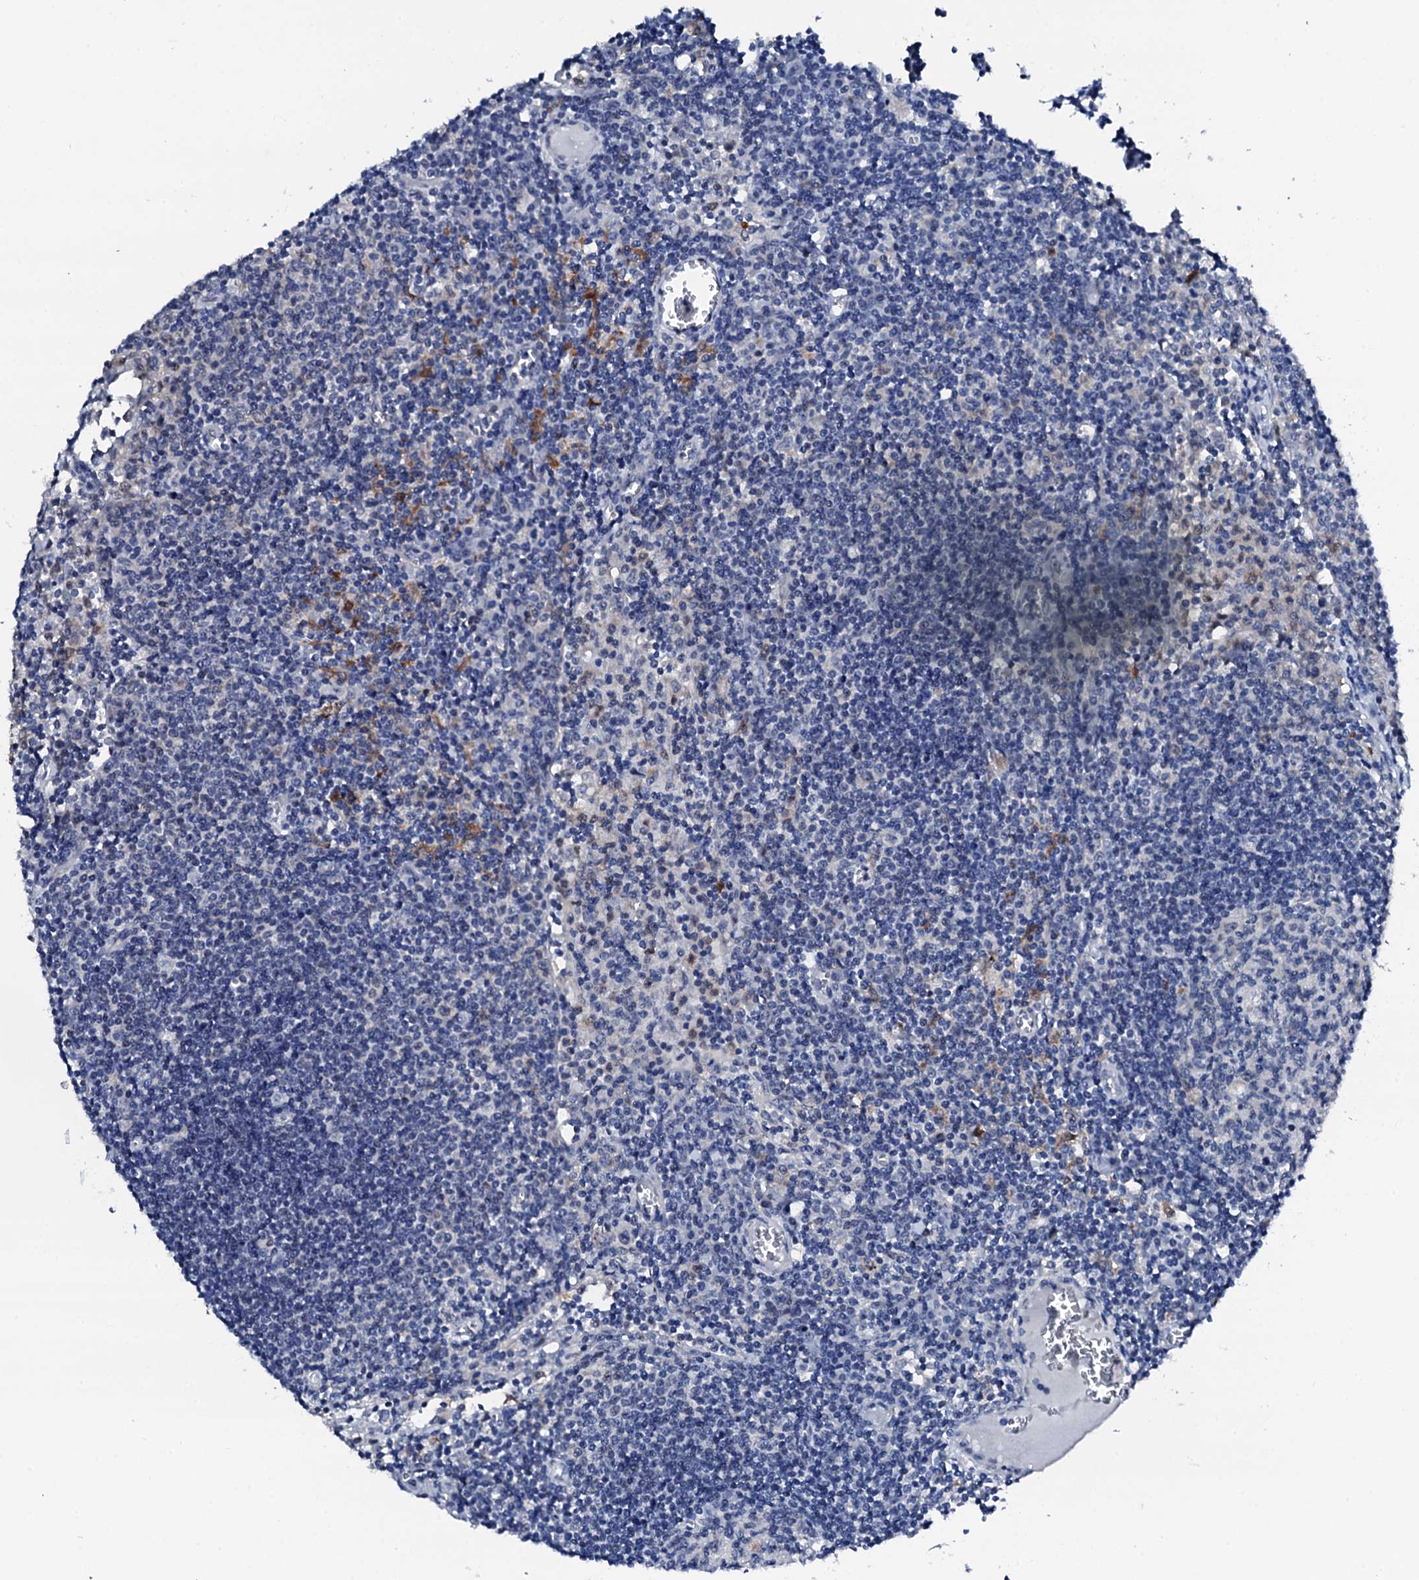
{"staining": {"intensity": "negative", "quantity": "none", "location": "none"}, "tissue": "lymph node", "cell_type": "Germinal center cells", "image_type": "normal", "snomed": [{"axis": "morphology", "description": "Normal tissue, NOS"}, {"axis": "topography", "description": "Lymph node"}], "caption": "DAB (3,3'-diaminobenzidine) immunohistochemical staining of normal lymph node demonstrates no significant expression in germinal center cells.", "gene": "TRAFD1", "patient": {"sex": "female", "age": 55}}